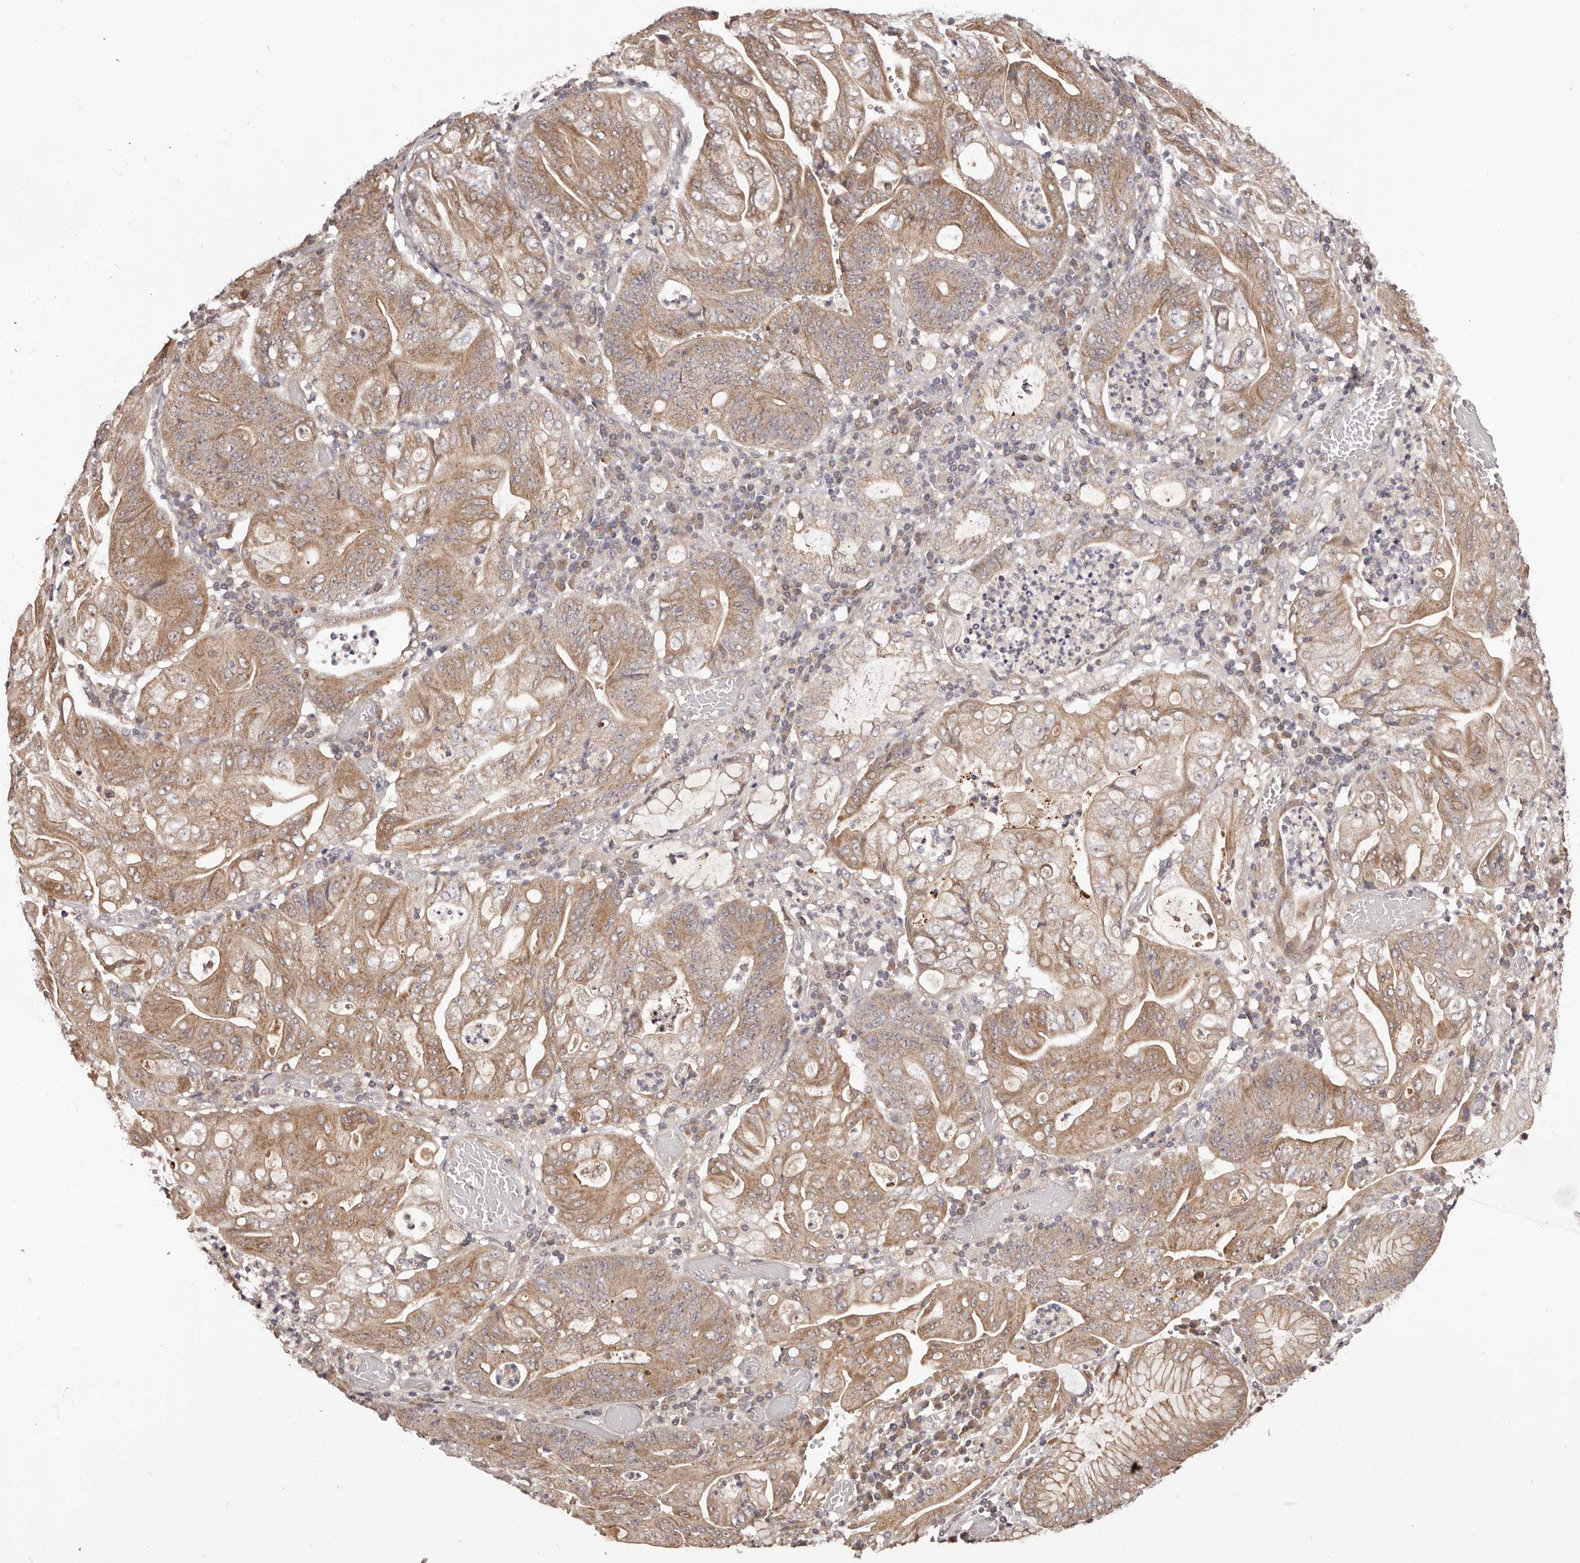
{"staining": {"intensity": "moderate", "quantity": ">75%", "location": "cytoplasmic/membranous"}, "tissue": "stomach cancer", "cell_type": "Tumor cells", "image_type": "cancer", "snomed": [{"axis": "morphology", "description": "Adenocarcinoma, NOS"}, {"axis": "topography", "description": "Stomach"}], "caption": "Protein analysis of stomach cancer tissue demonstrates moderate cytoplasmic/membranous positivity in about >75% of tumor cells.", "gene": "MDP1", "patient": {"sex": "female", "age": 73}}